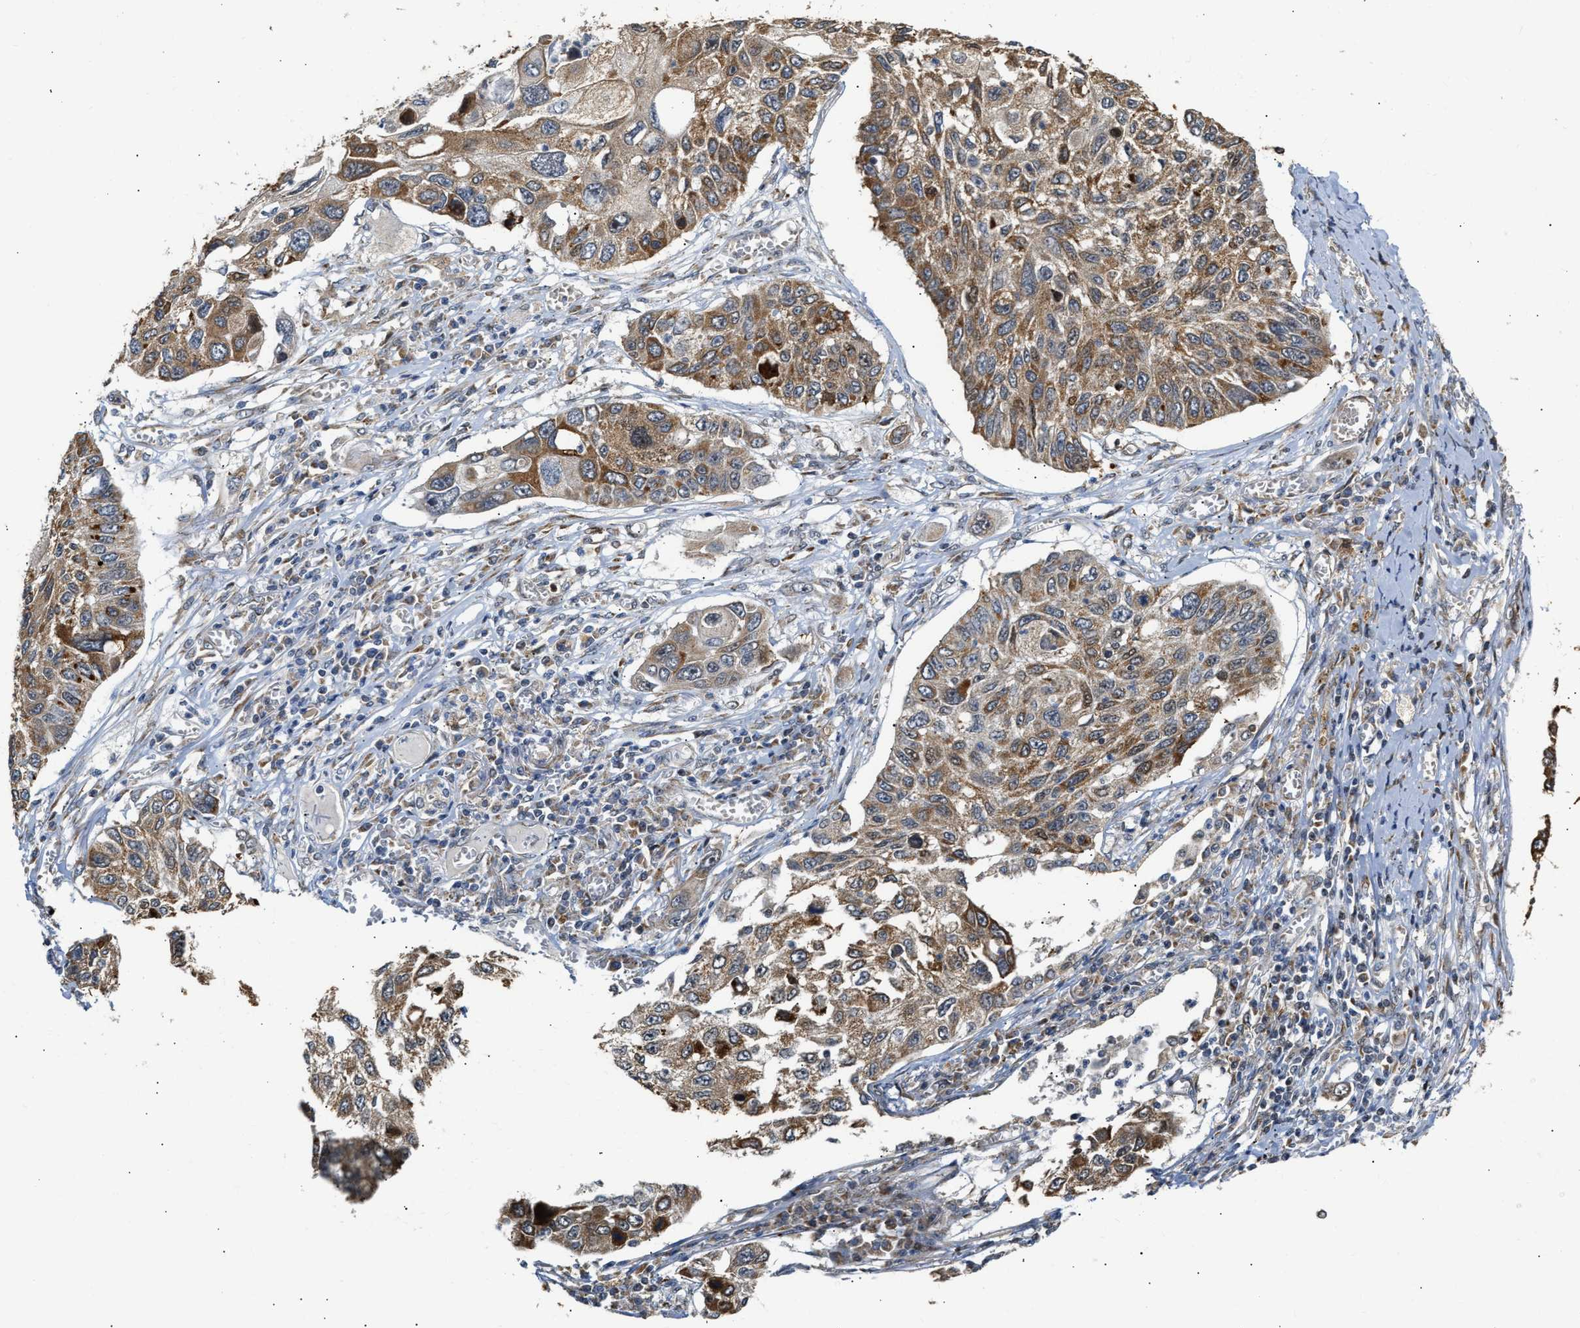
{"staining": {"intensity": "moderate", "quantity": ">75%", "location": "cytoplasmic/membranous"}, "tissue": "lung cancer", "cell_type": "Tumor cells", "image_type": "cancer", "snomed": [{"axis": "morphology", "description": "Squamous cell carcinoma, NOS"}, {"axis": "topography", "description": "Lung"}], "caption": "The immunohistochemical stain labels moderate cytoplasmic/membranous staining in tumor cells of lung cancer tissue. Nuclei are stained in blue.", "gene": "DEPTOR", "patient": {"sex": "male", "age": 71}}